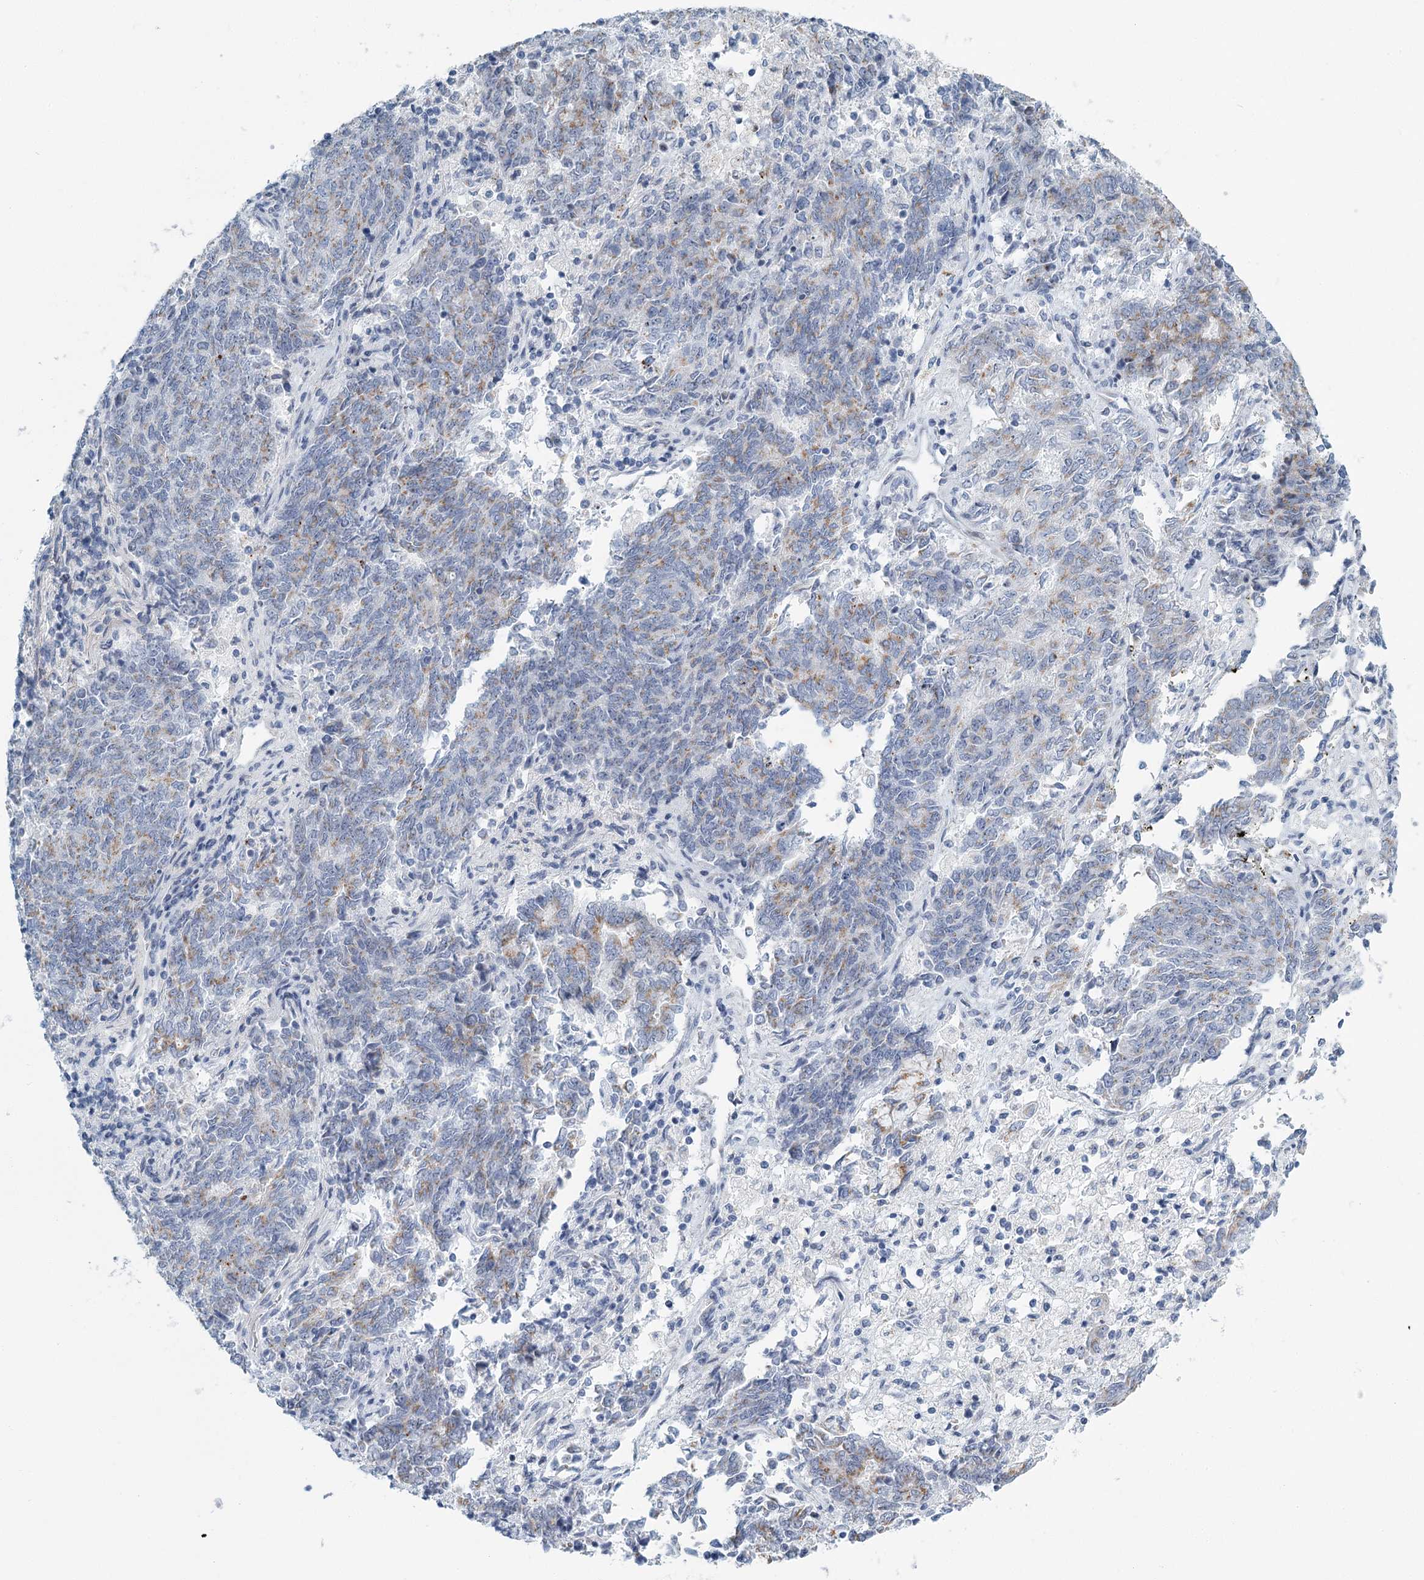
{"staining": {"intensity": "moderate", "quantity": "25%-75%", "location": "cytoplasmic/membranous"}, "tissue": "endometrial cancer", "cell_type": "Tumor cells", "image_type": "cancer", "snomed": [{"axis": "morphology", "description": "Adenocarcinoma, NOS"}, {"axis": "topography", "description": "Endometrium"}], "caption": "Tumor cells exhibit medium levels of moderate cytoplasmic/membranous positivity in about 25%-75% of cells in human endometrial adenocarcinoma.", "gene": "ZNF527", "patient": {"sex": "female", "age": 80}}